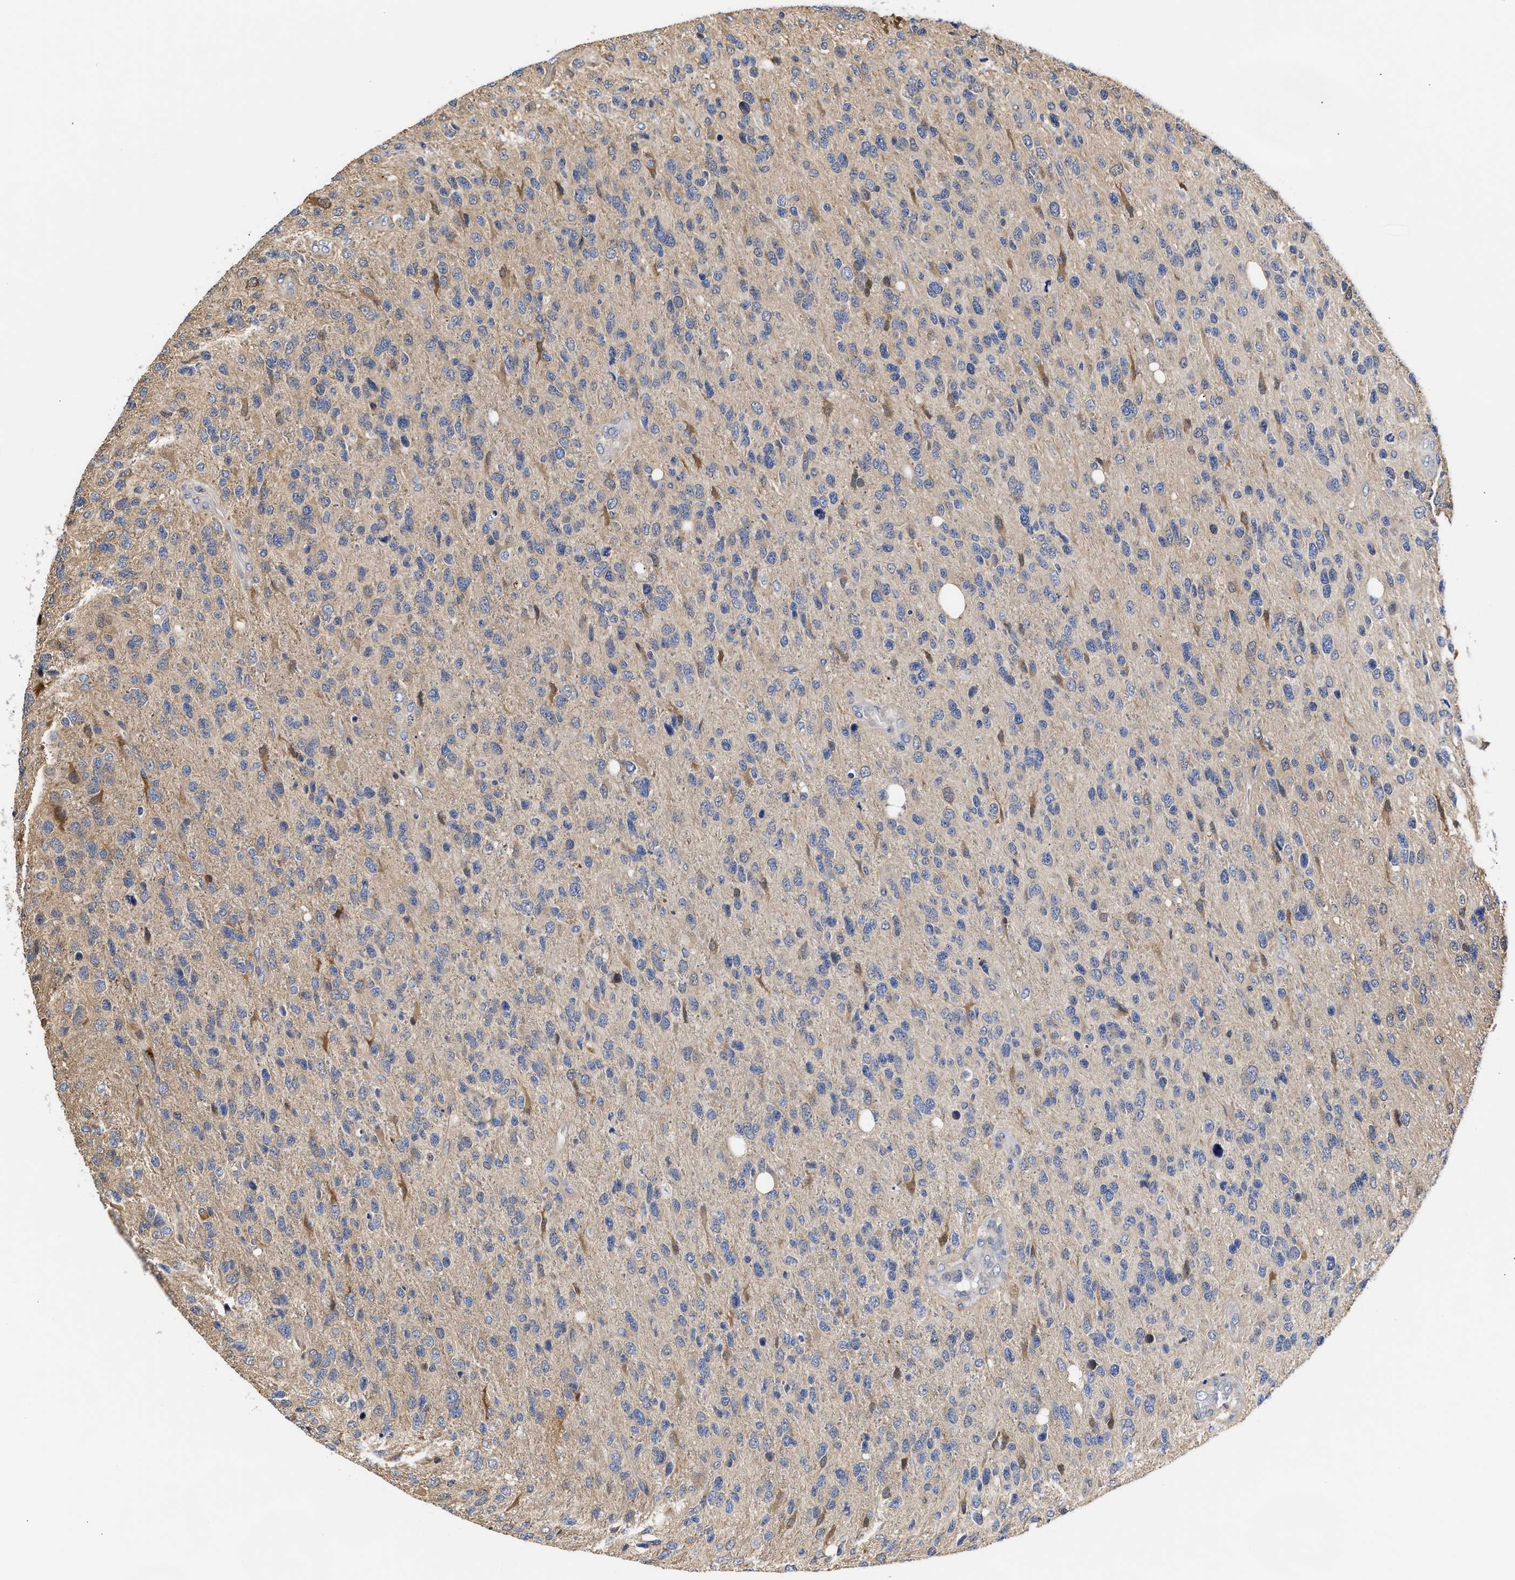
{"staining": {"intensity": "negative", "quantity": "none", "location": "none"}, "tissue": "glioma", "cell_type": "Tumor cells", "image_type": "cancer", "snomed": [{"axis": "morphology", "description": "Glioma, malignant, High grade"}, {"axis": "topography", "description": "Brain"}], "caption": "The photomicrograph shows no significant positivity in tumor cells of glioma.", "gene": "KLHDC1", "patient": {"sex": "female", "age": 58}}